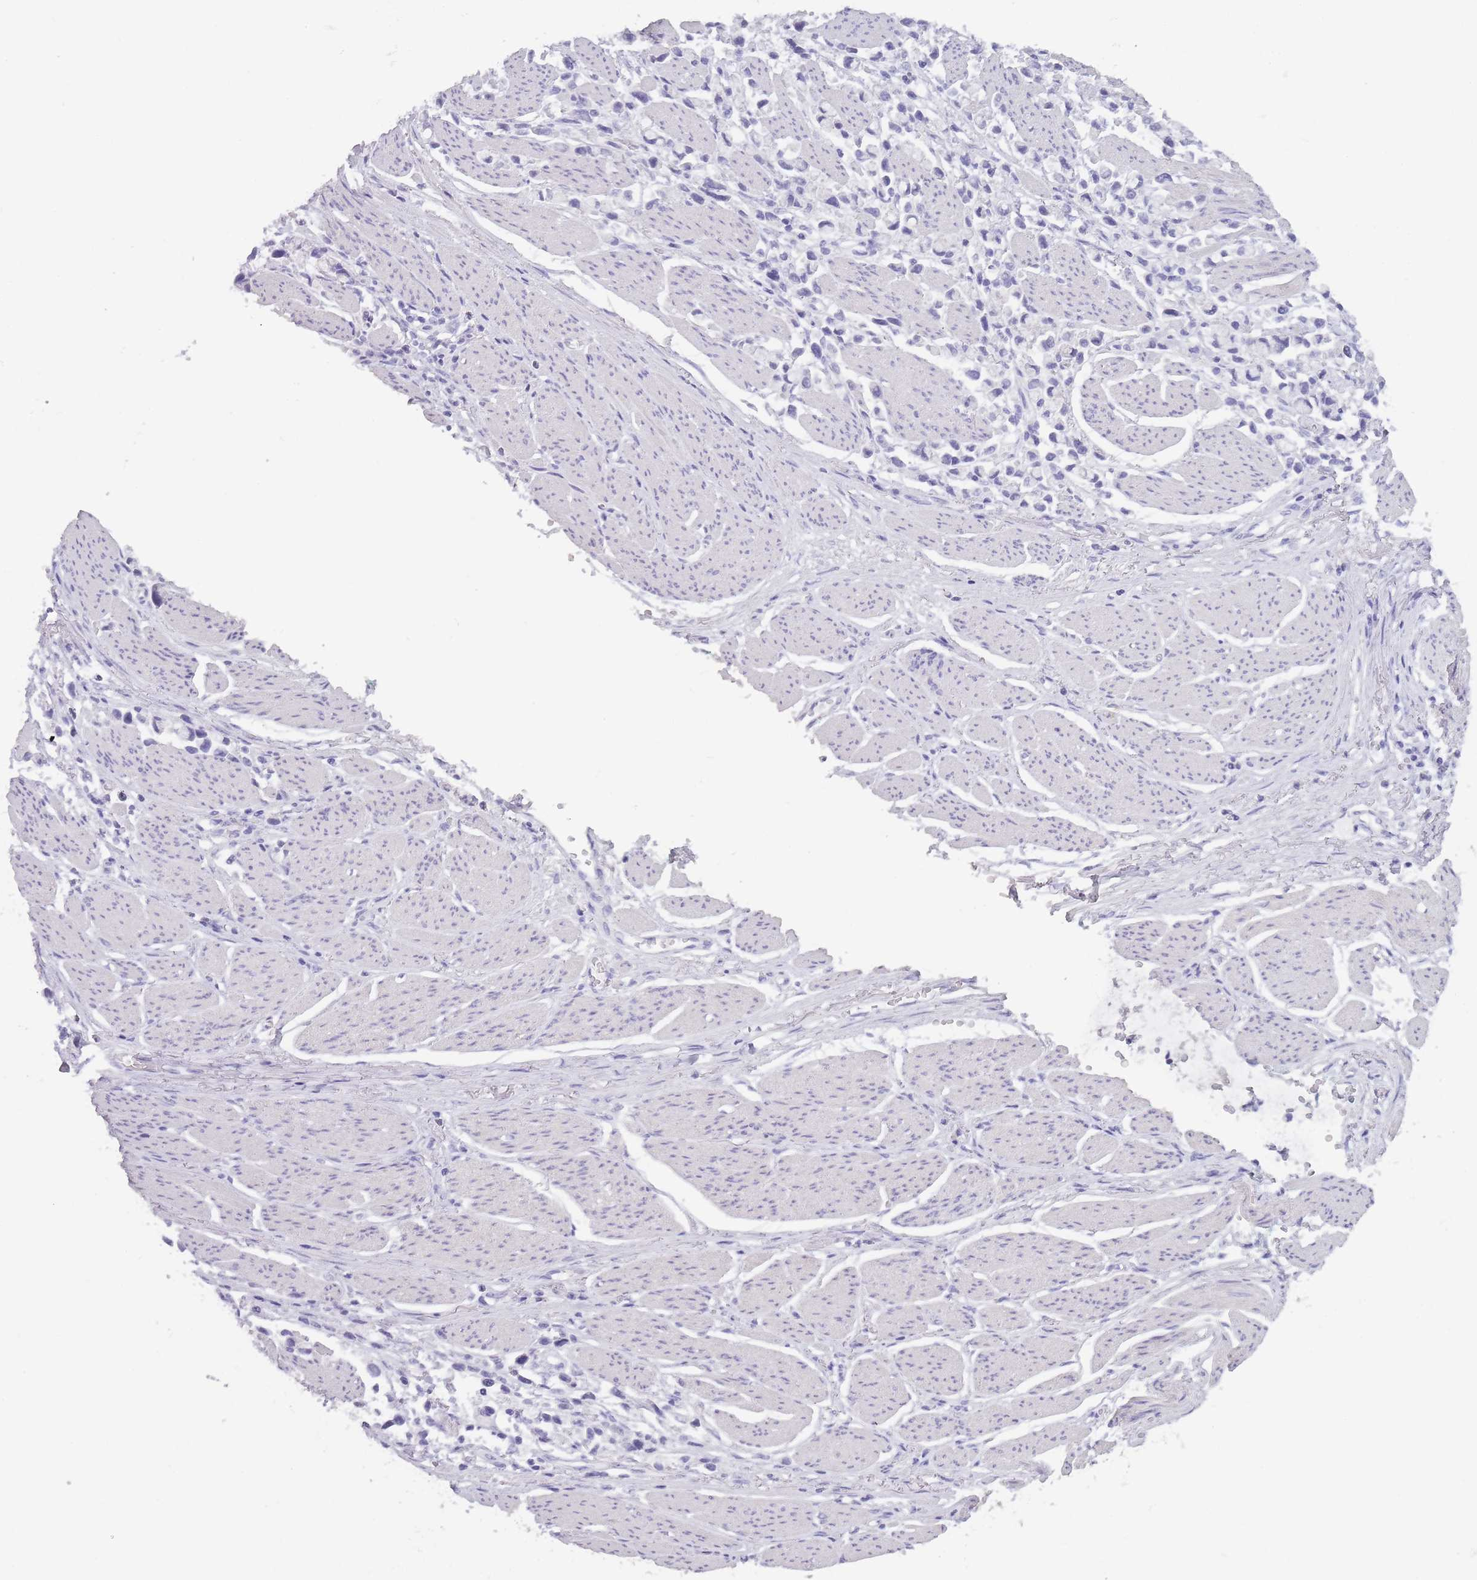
{"staining": {"intensity": "negative", "quantity": "none", "location": "none"}, "tissue": "stomach cancer", "cell_type": "Tumor cells", "image_type": "cancer", "snomed": [{"axis": "morphology", "description": "Adenocarcinoma, NOS"}, {"axis": "topography", "description": "Stomach"}], "caption": "There is no significant staining in tumor cells of adenocarcinoma (stomach).", "gene": "TCP11", "patient": {"sex": "female", "age": 81}}